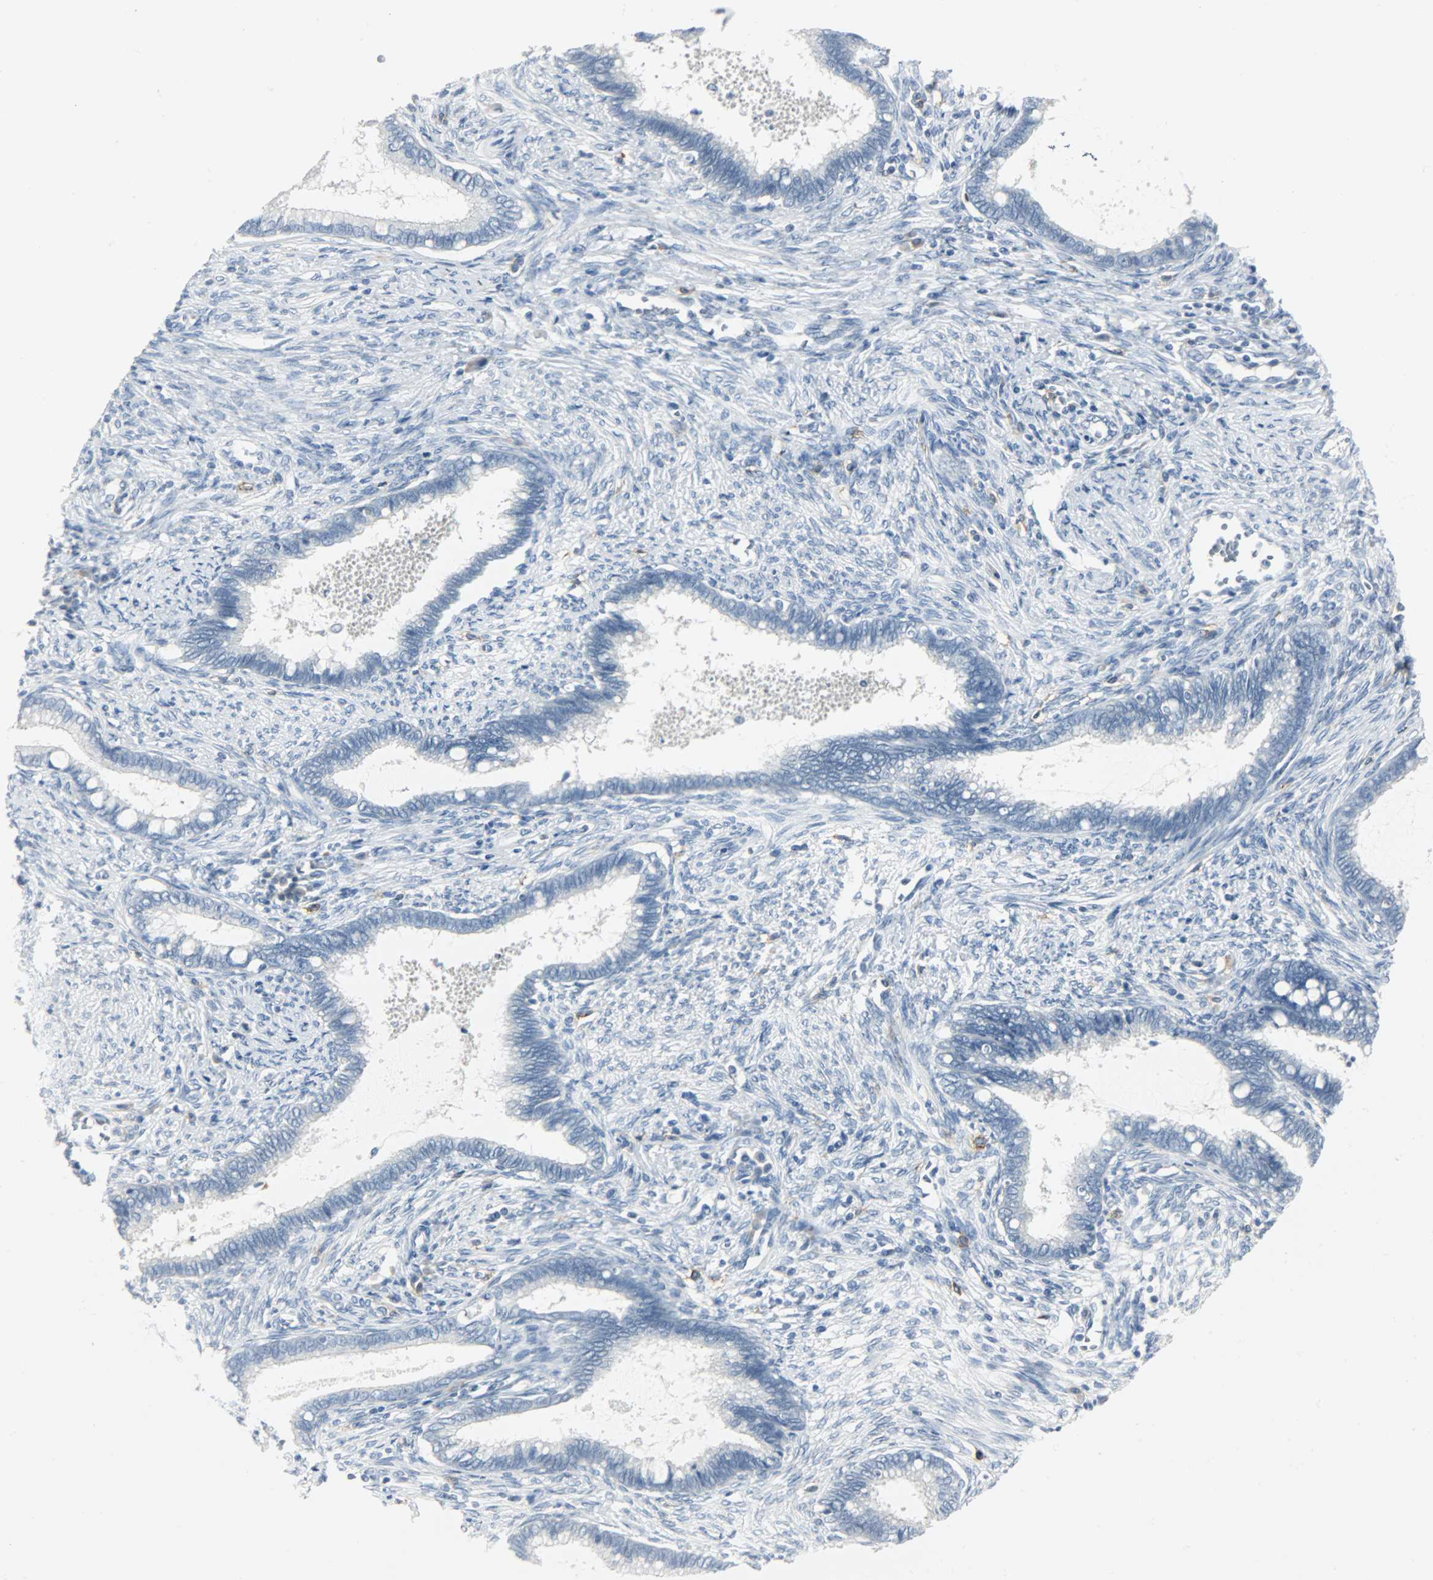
{"staining": {"intensity": "negative", "quantity": "none", "location": "none"}, "tissue": "cervical cancer", "cell_type": "Tumor cells", "image_type": "cancer", "snomed": [{"axis": "morphology", "description": "Adenocarcinoma, NOS"}, {"axis": "topography", "description": "Cervix"}], "caption": "A histopathology image of cervical cancer (adenocarcinoma) stained for a protein displays no brown staining in tumor cells.", "gene": "KIT", "patient": {"sex": "female", "age": 44}}